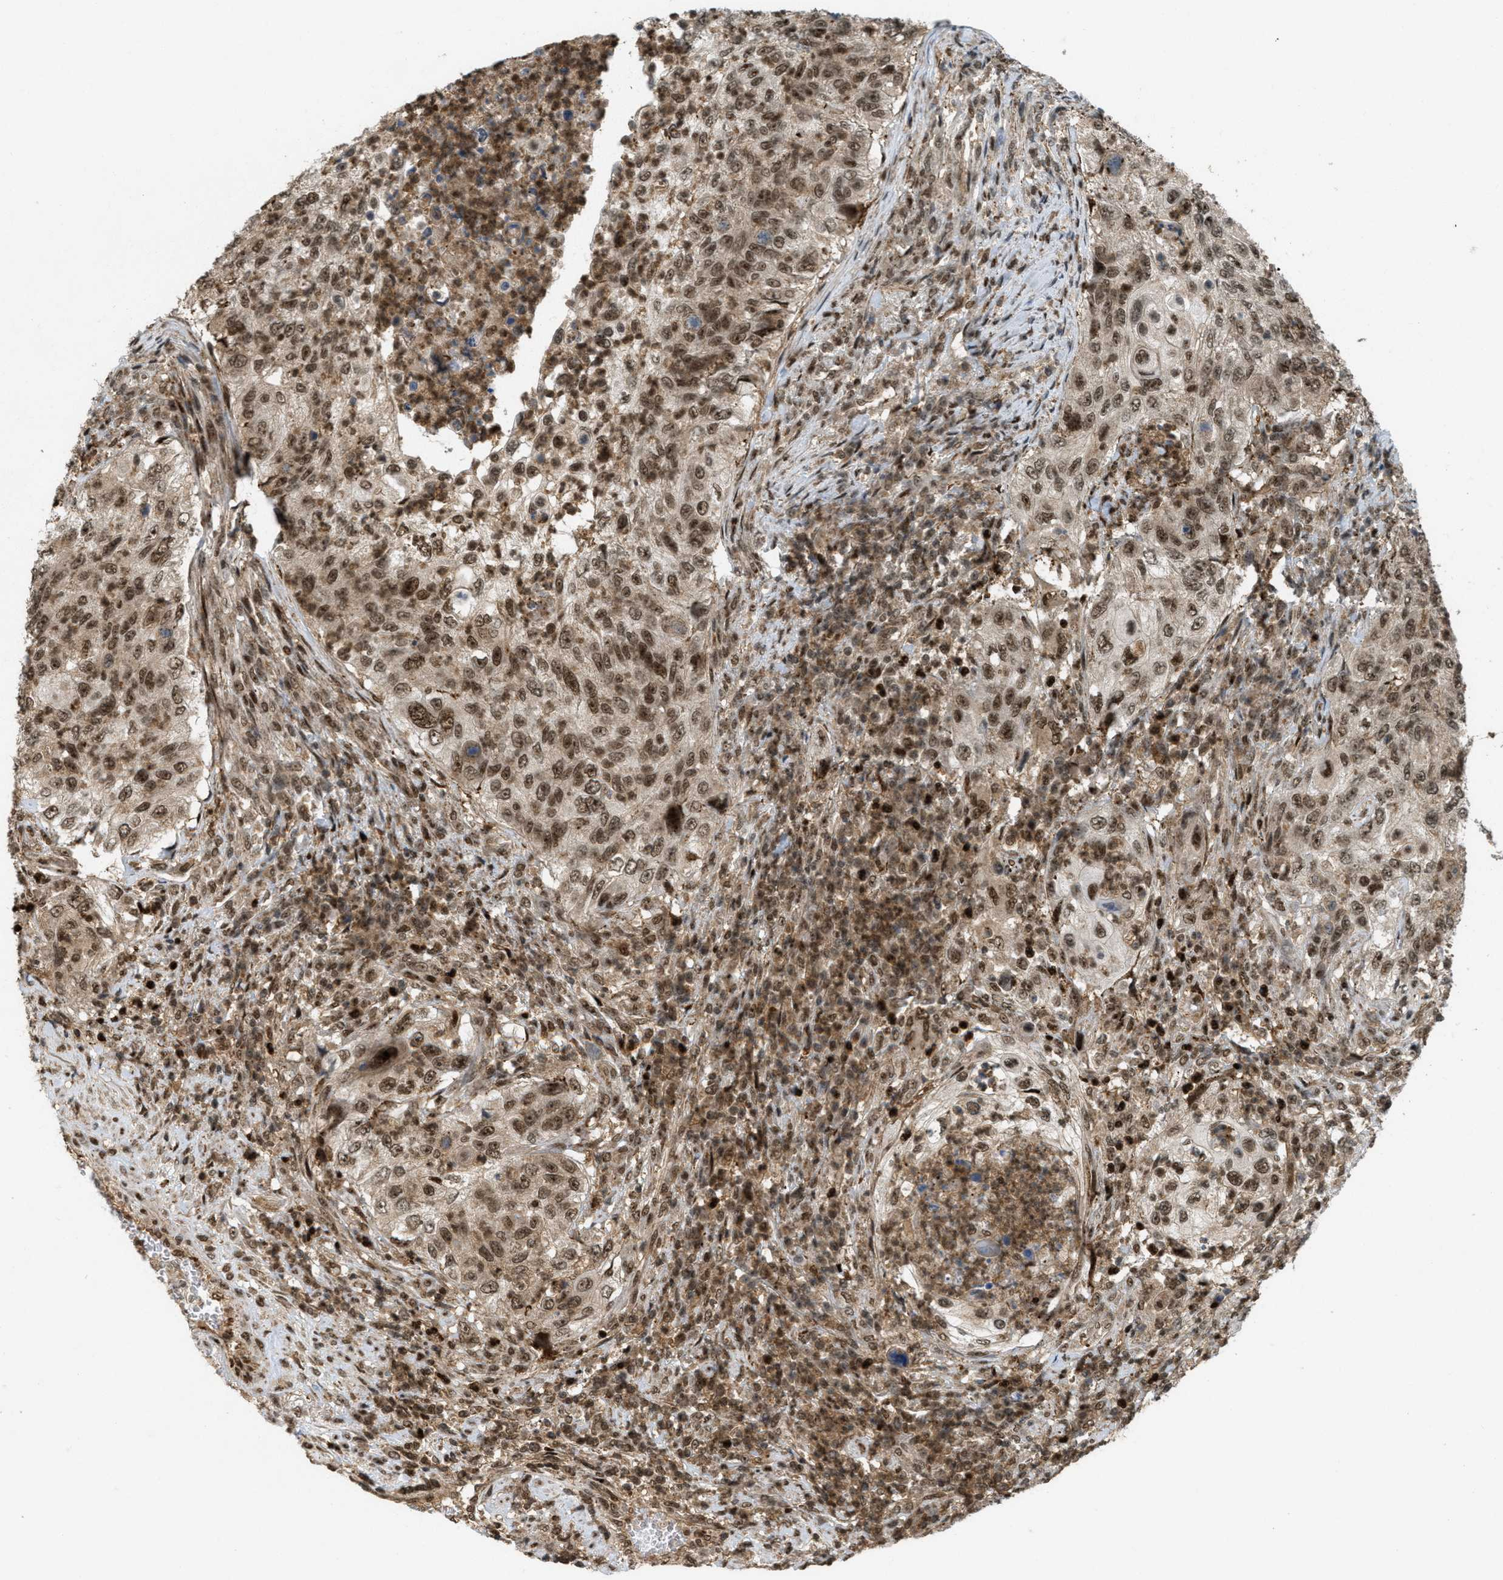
{"staining": {"intensity": "moderate", "quantity": ">75%", "location": "cytoplasmic/membranous,nuclear"}, "tissue": "urothelial cancer", "cell_type": "Tumor cells", "image_type": "cancer", "snomed": [{"axis": "morphology", "description": "Urothelial carcinoma, High grade"}, {"axis": "topography", "description": "Urinary bladder"}], "caption": "Urothelial cancer stained with a brown dye demonstrates moderate cytoplasmic/membranous and nuclear positive positivity in about >75% of tumor cells.", "gene": "TLK1", "patient": {"sex": "female", "age": 60}}